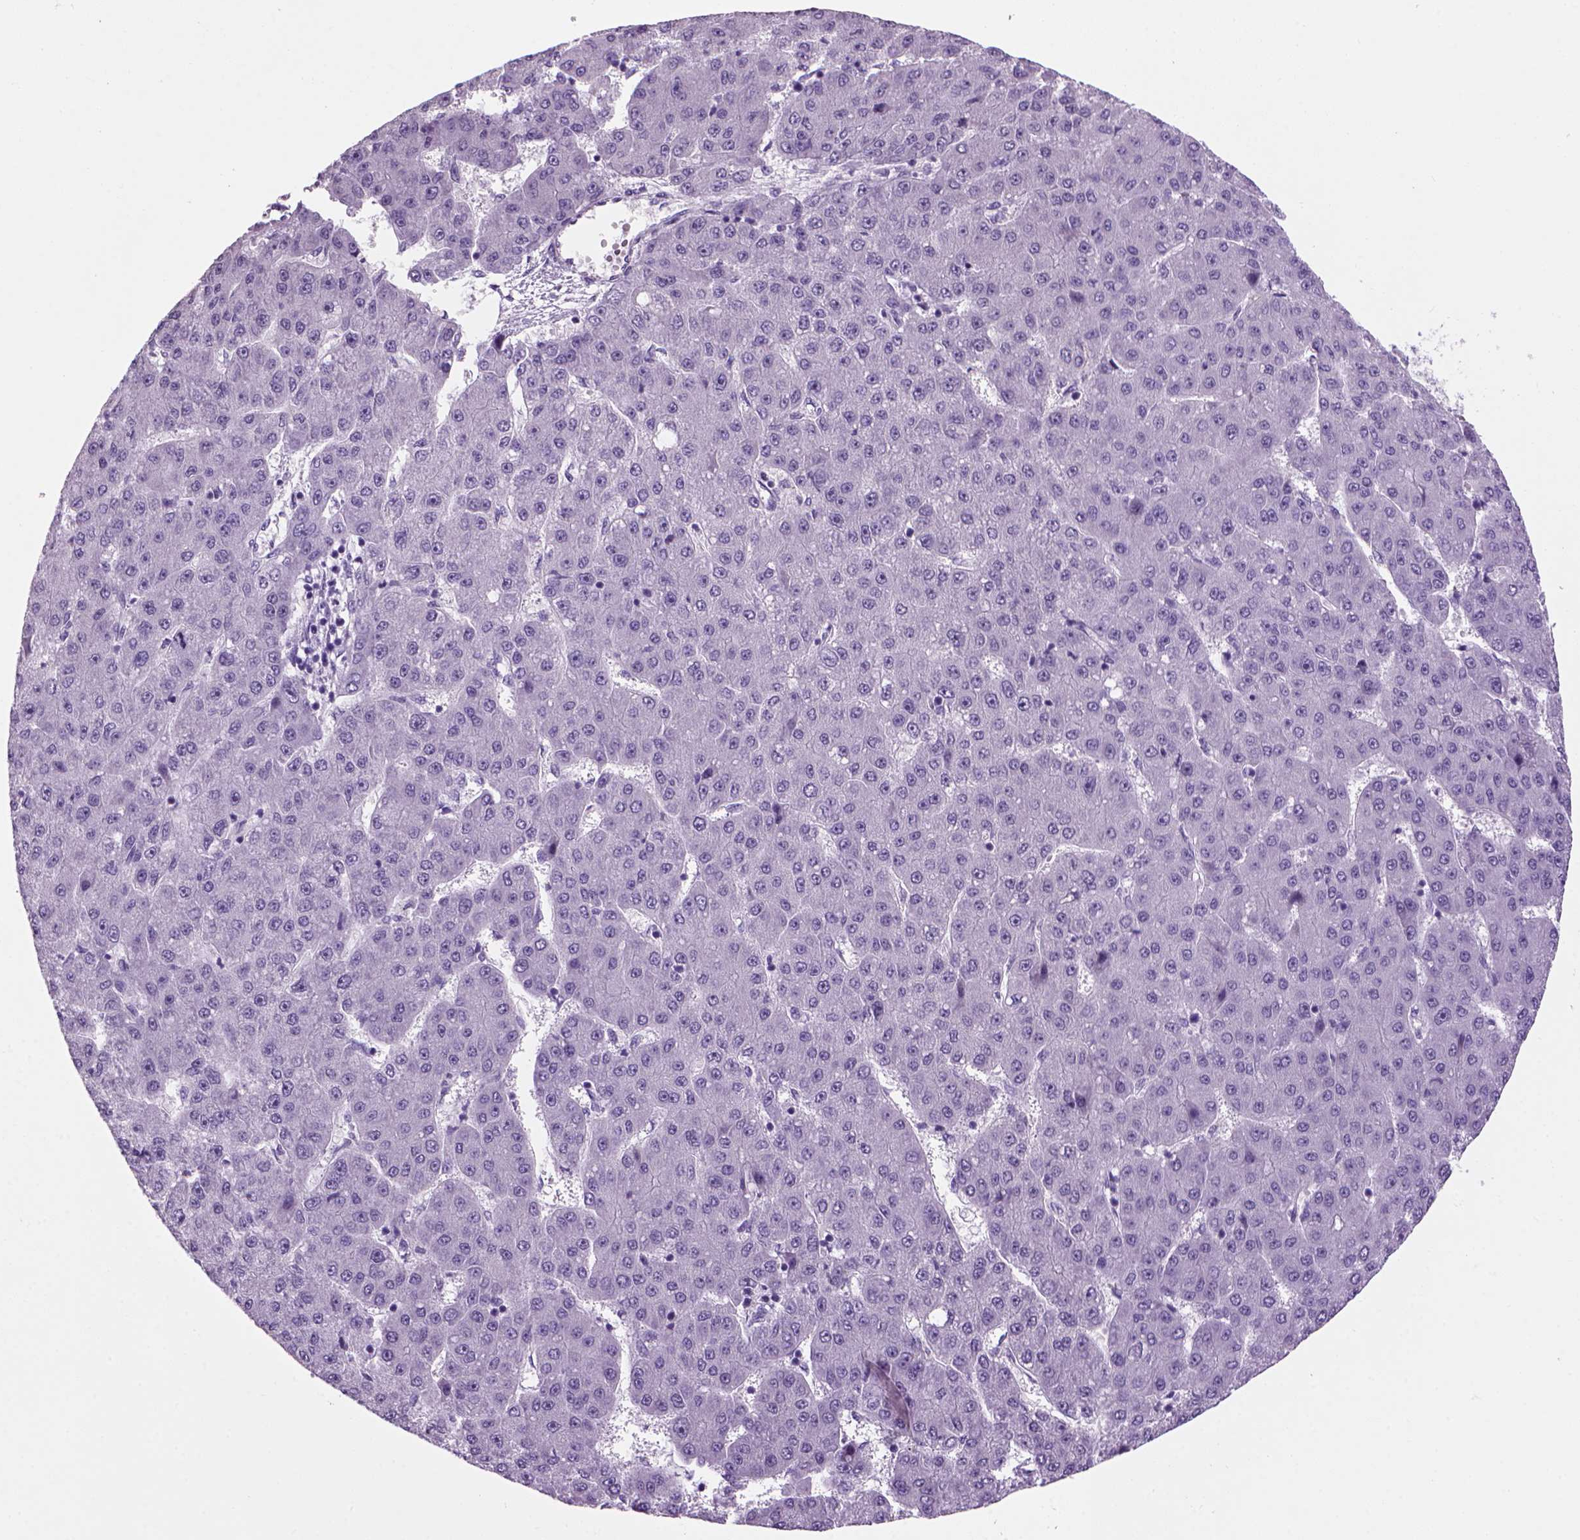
{"staining": {"intensity": "negative", "quantity": "none", "location": "none"}, "tissue": "liver cancer", "cell_type": "Tumor cells", "image_type": "cancer", "snomed": [{"axis": "morphology", "description": "Carcinoma, Hepatocellular, NOS"}, {"axis": "topography", "description": "Liver"}], "caption": "Protein analysis of liver cancer reveals no significant staining in tumor cells.", "gene": "MZB1", "patient": {"sex": "male", "age": 67}}